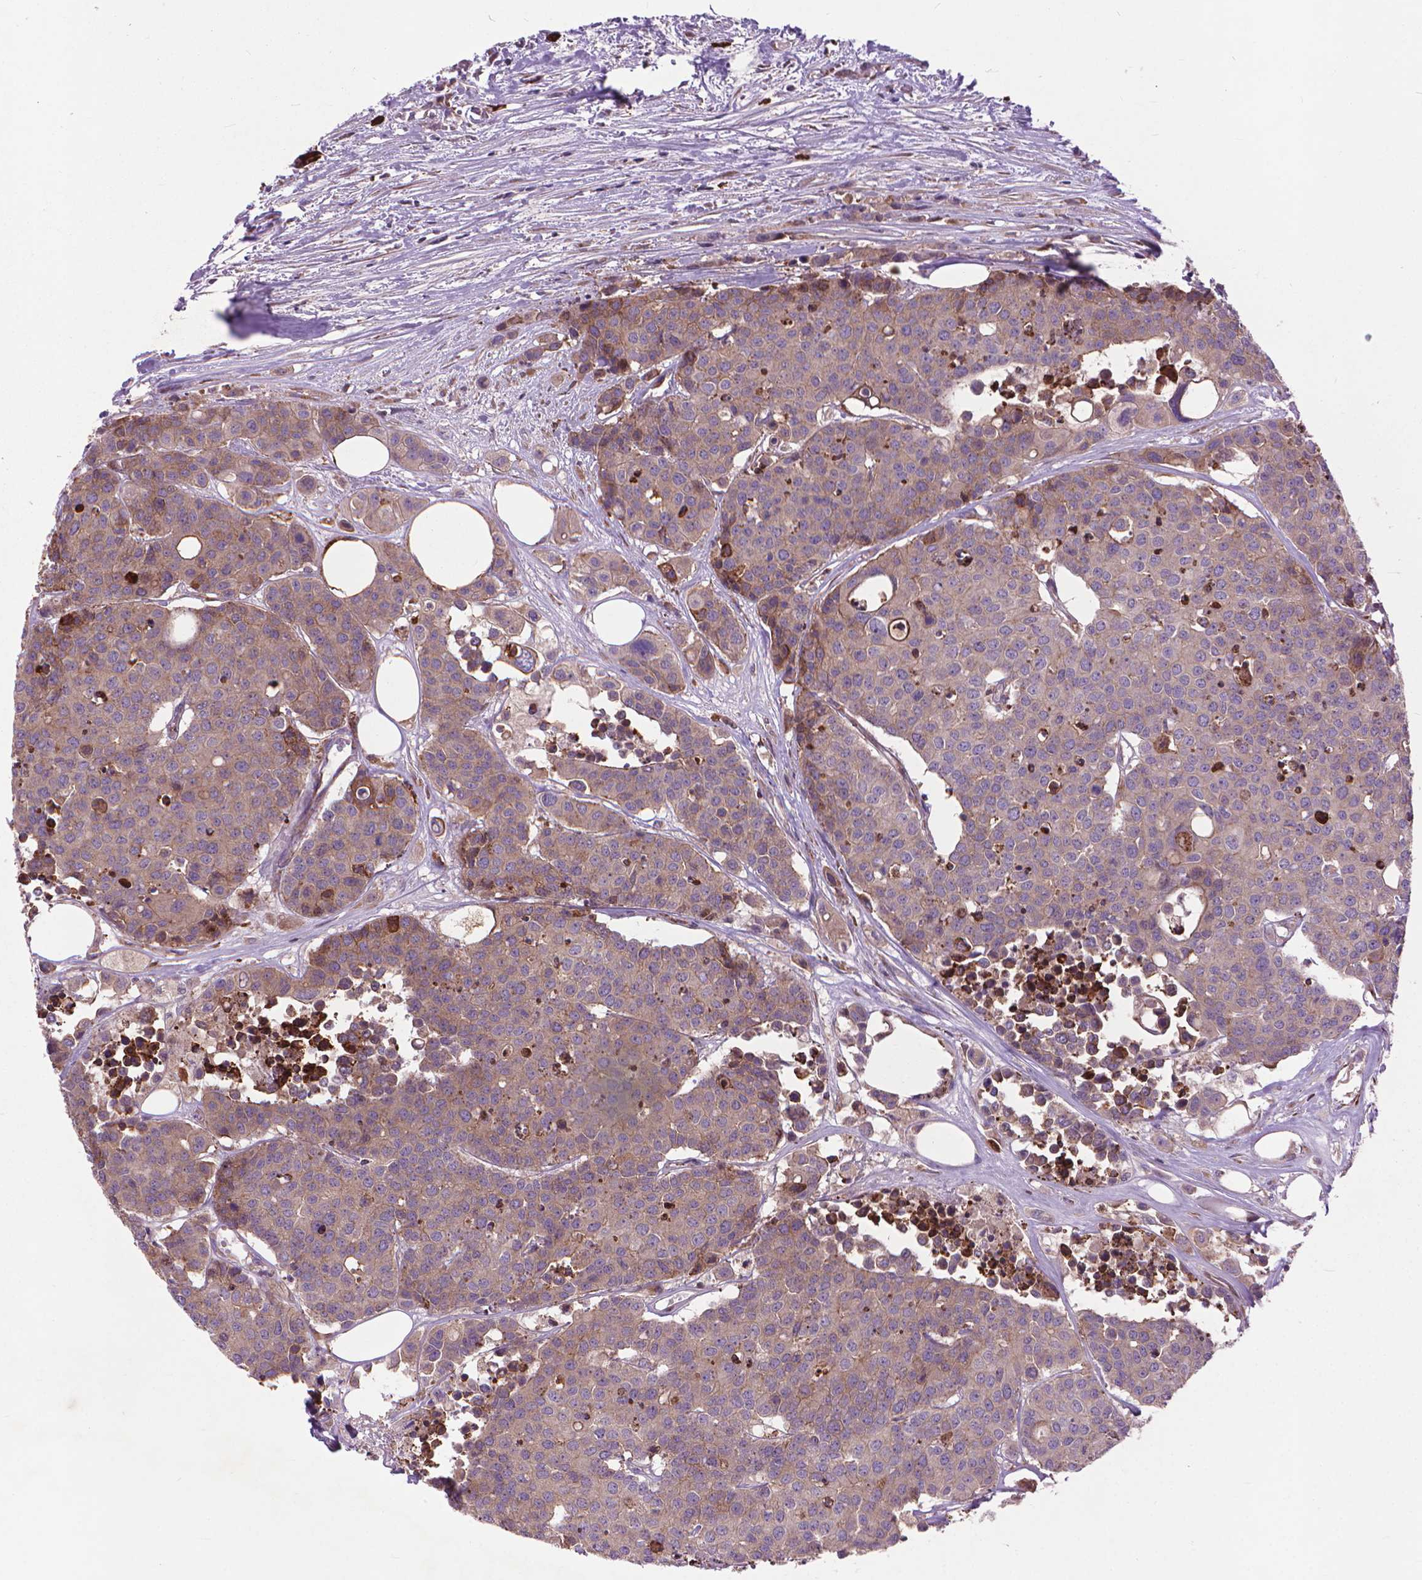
{"staining": {"intensity": "weak", "quantity": "<25%", "location": "cytoplasmic/membranous"}, "tissue": "carcinoid", "cell_type": "Tumor cells", "image_type": "cancer", "snomed": [{"axis": "morphology", "description": "Carcinoid, malignant, NOS"}, {"axis": "topography", "description": "Colon"}], "caption": "Immunohistochemical staining of malignant carcinoid demonstrates no significant staining in tumor cells.", "gene": "MYH14", "patient": {"sex": "male", "age": 81}}